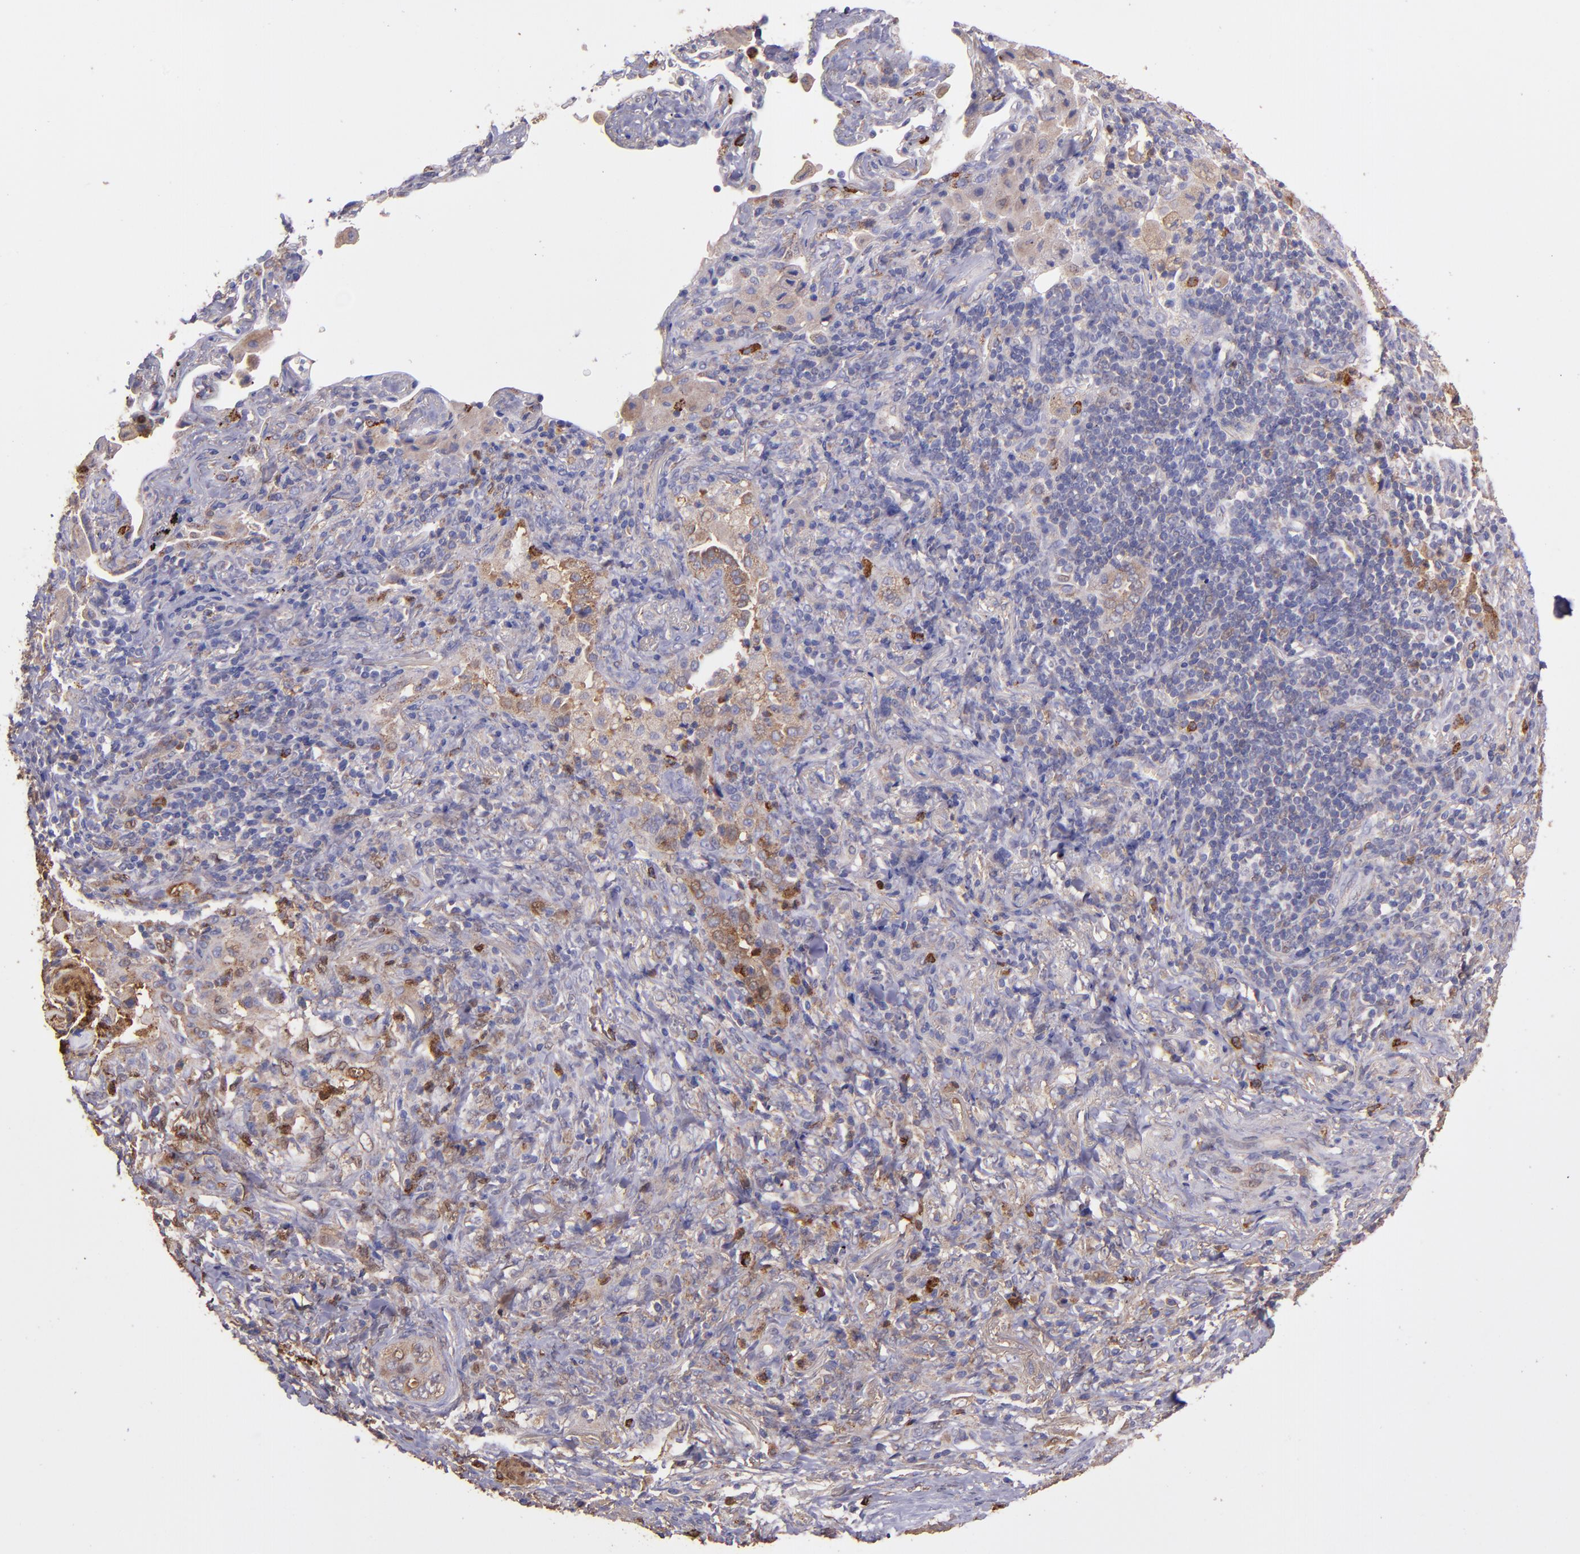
{"staining": {"intensity": "moderate", "quantity": ">75%", "location": "cytoplasmic/membranous"}, "tissue": "lung cancer", "cell_type": "Tumor cells", "image_type": "cancer", "snomed": [{"axis": "morphology", "description": "Squamous cell carcinoma, NOS"}, {"axis": "topography", "description": "Lung"}], "caption": "Lung cancer stained with a brown dye exhibits moderate cytoplasmic/membranous positive staining in approximately >75% of tumor cells.", "gene": "WASHC1", "patient": {"sex": "female", "age": 67}}